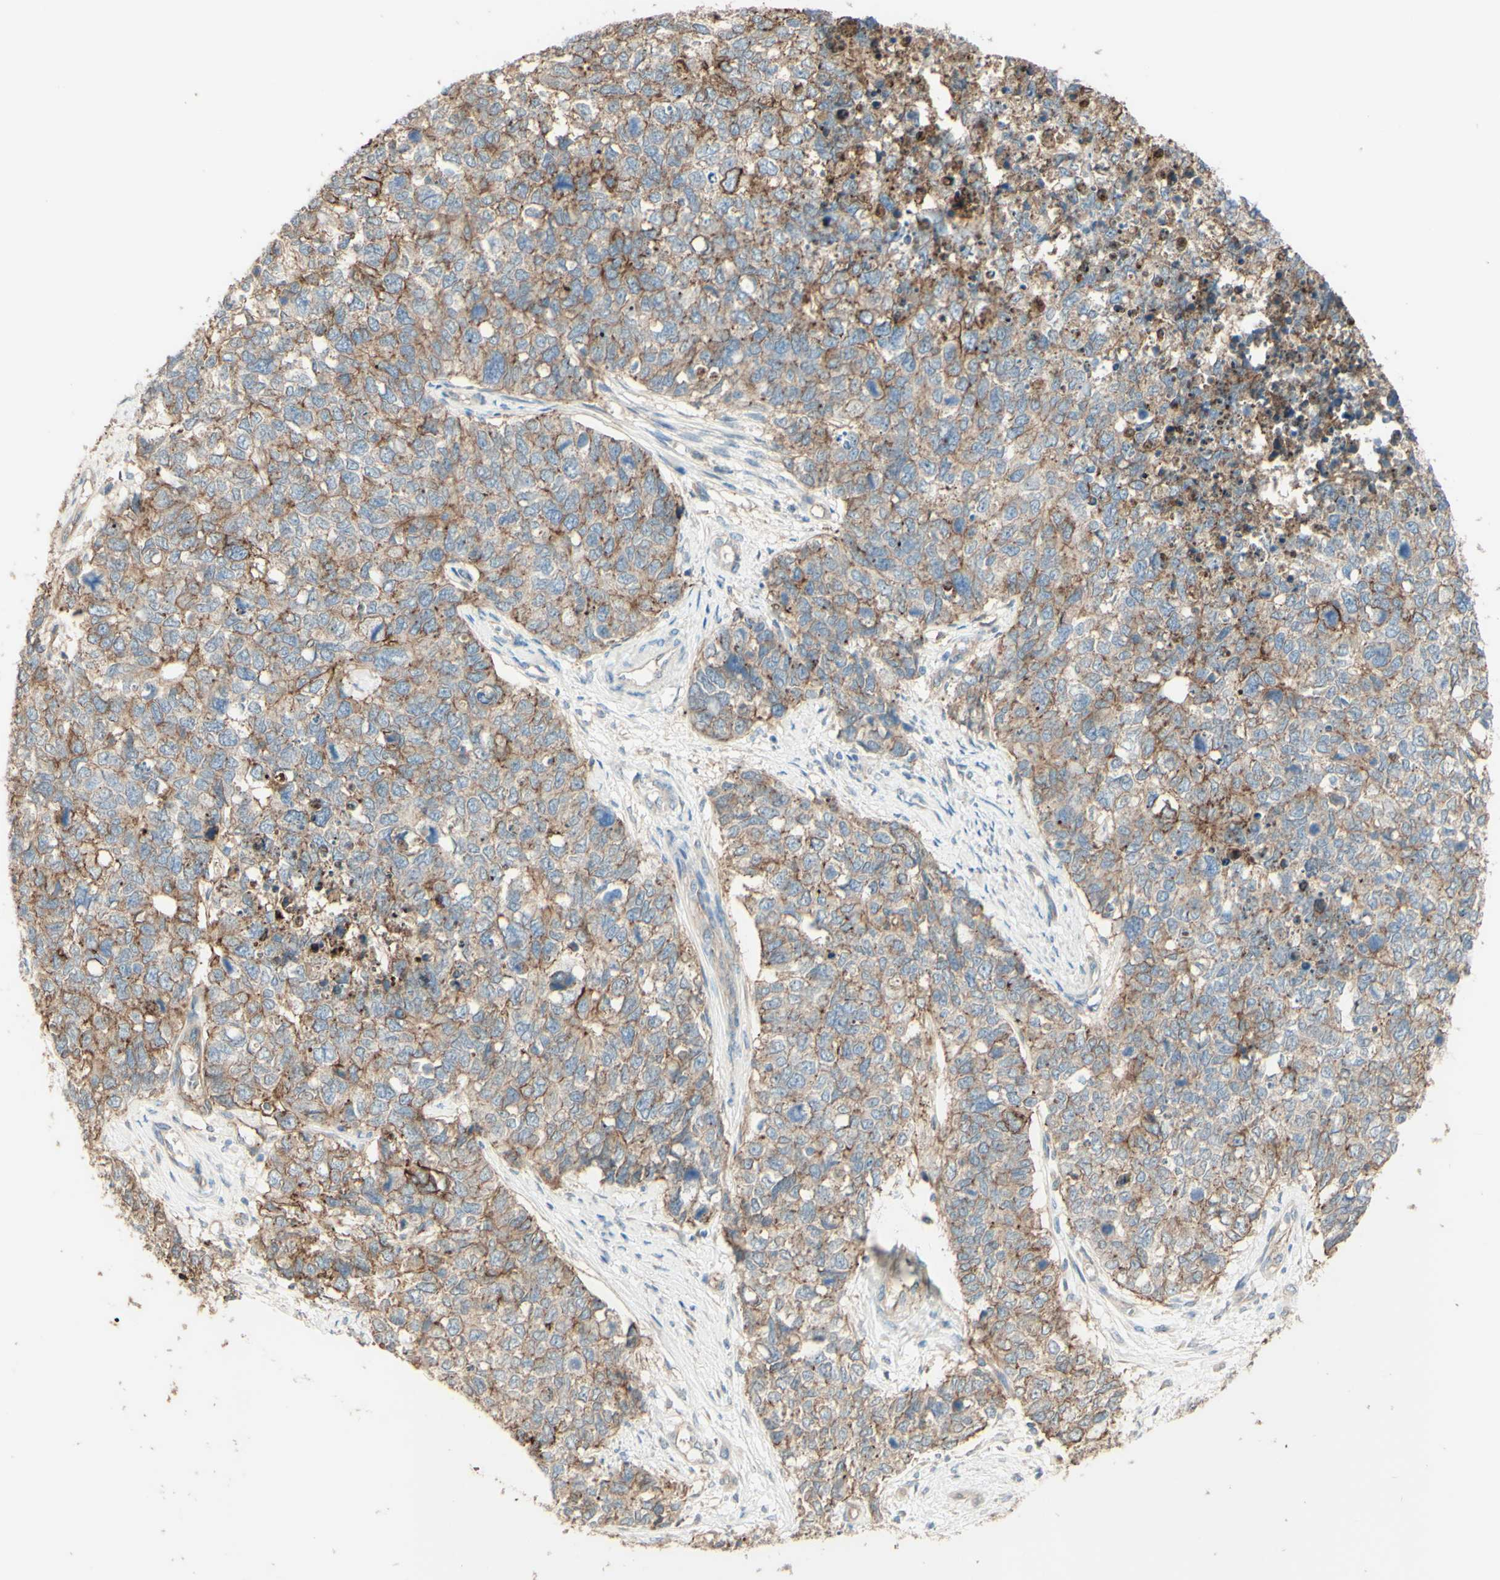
{"staining": {"intensity": "moderate", "quantity": ">75%", "location": "cytoplasmic/membranous"}, "tissue": "cervical cancer", "cell_type": "Tumor cells", "image_type": "cancer", "snomed": [{"axis": "morphology", "description": "Squamous cell carcinoma, NOS"}, {"axis": "topography", "description": "Cervix"}], "caption": "Immunohistochemistry (IHC) histopathology image of human cervical cancer stained for a protein (brown), which demonstrates medium levels of moderate cytoplasmic/membranous staining in about >75% of tumor cells.", "gene": "RNF149", "patient": {"sex": "female", "age": 63}}